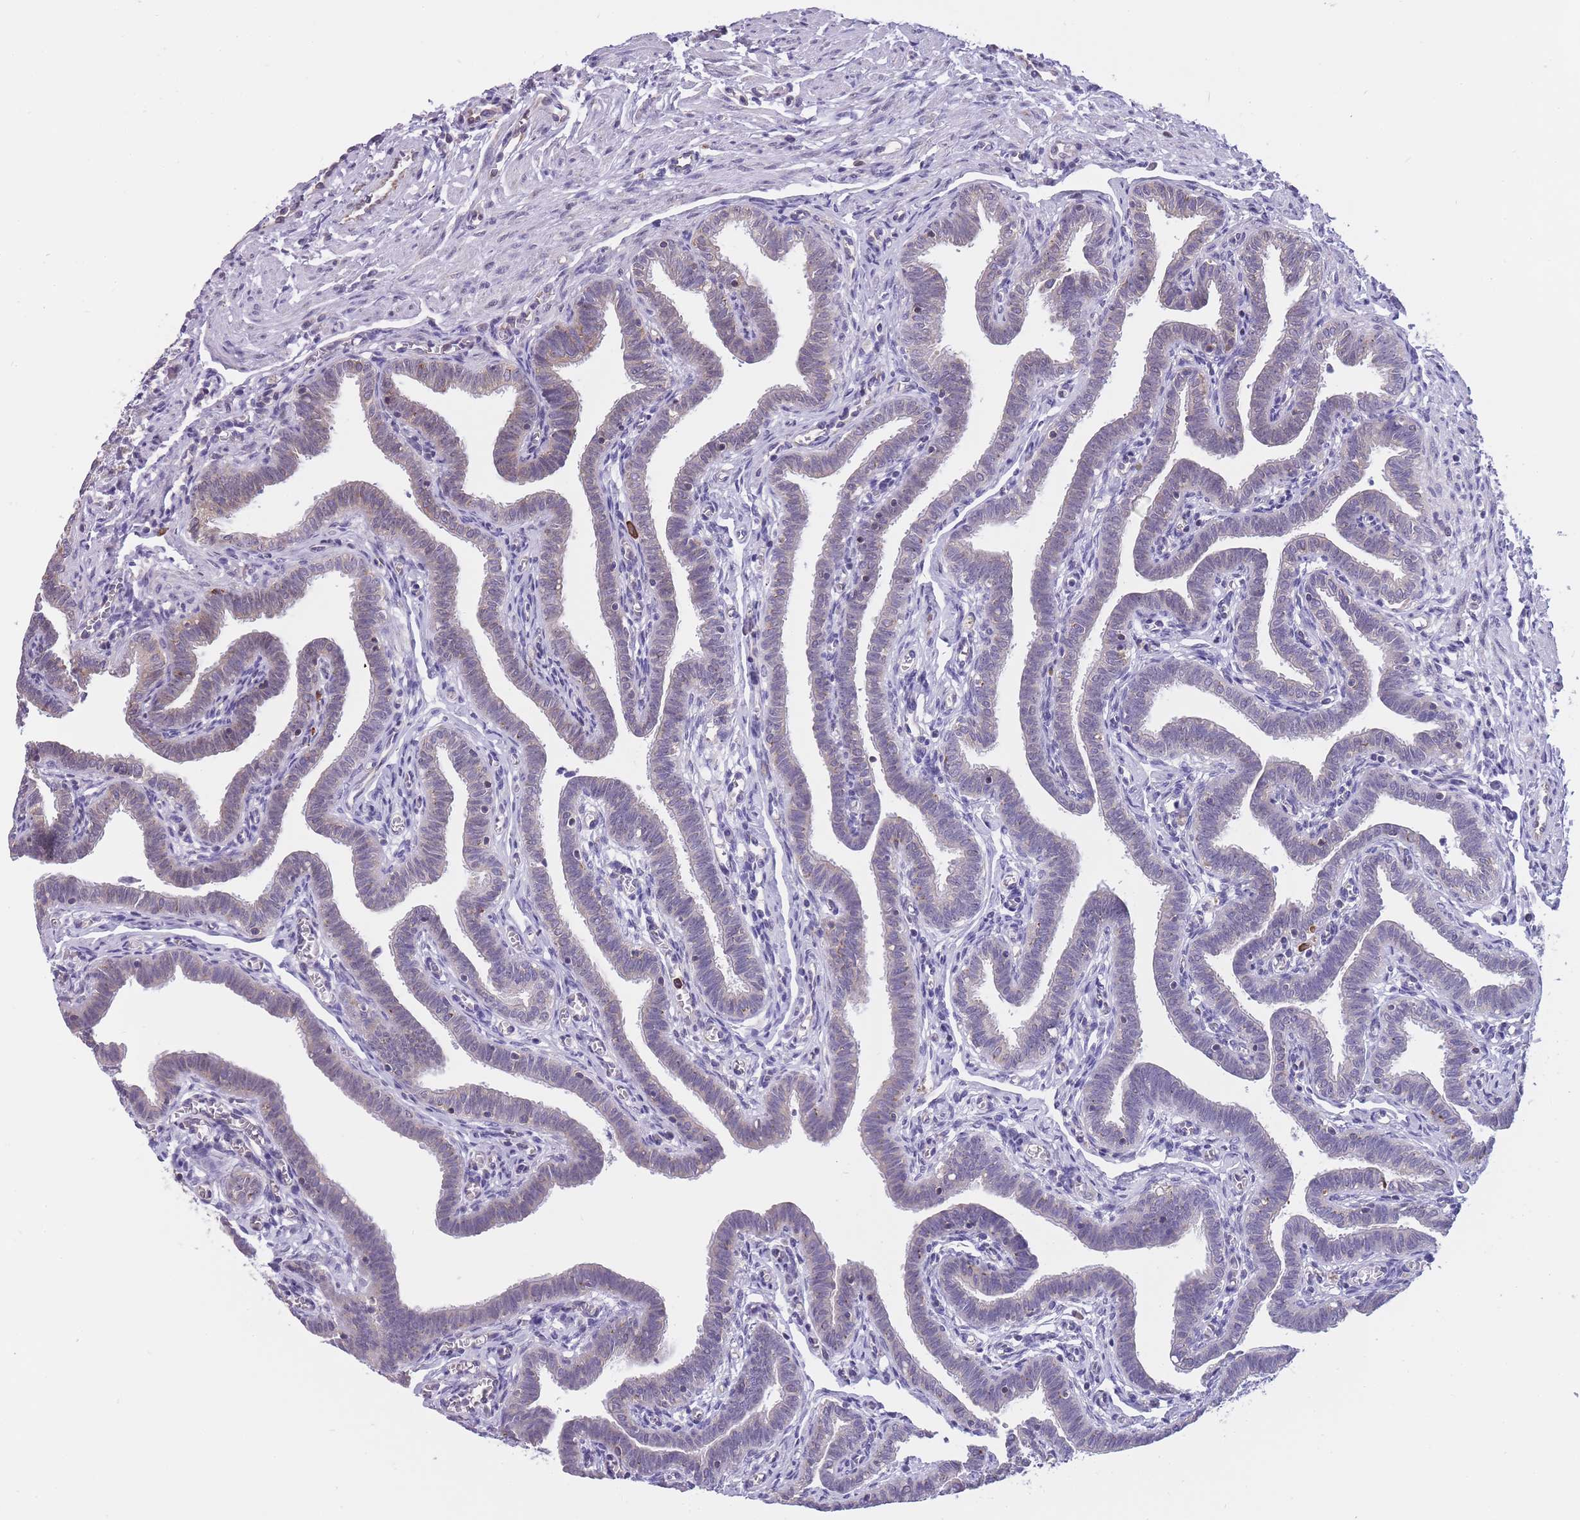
{"staining": {"intensity": "moderate", "quantity": "25%-75%", "location": "cytoplasmic/membranous"}, "tissue": "fallopian tube", "cell_type": "Glandular cells", "image_type": "normal", "snomed": [{"axis": "morphology", "description": "Normal tissue, NOS"}, {"axis": "topography", "description": "Fallopian tube"}], "caption": "High-power microscopy captured an immunohistochemistry (IHC) histopathology image of unremarkable fallopian tube, revealing moderate cytoplasmic/membranous expression in approximately 25%-75% of glandular cells. (Stains: DAB (3,3'-diaminobenzidine) in brown, nuclei in blue, Microscopy: brightfield microscopy at high magnification).", "gene": "ZNF662", "patient": {"sex": "female", "age": 36}}